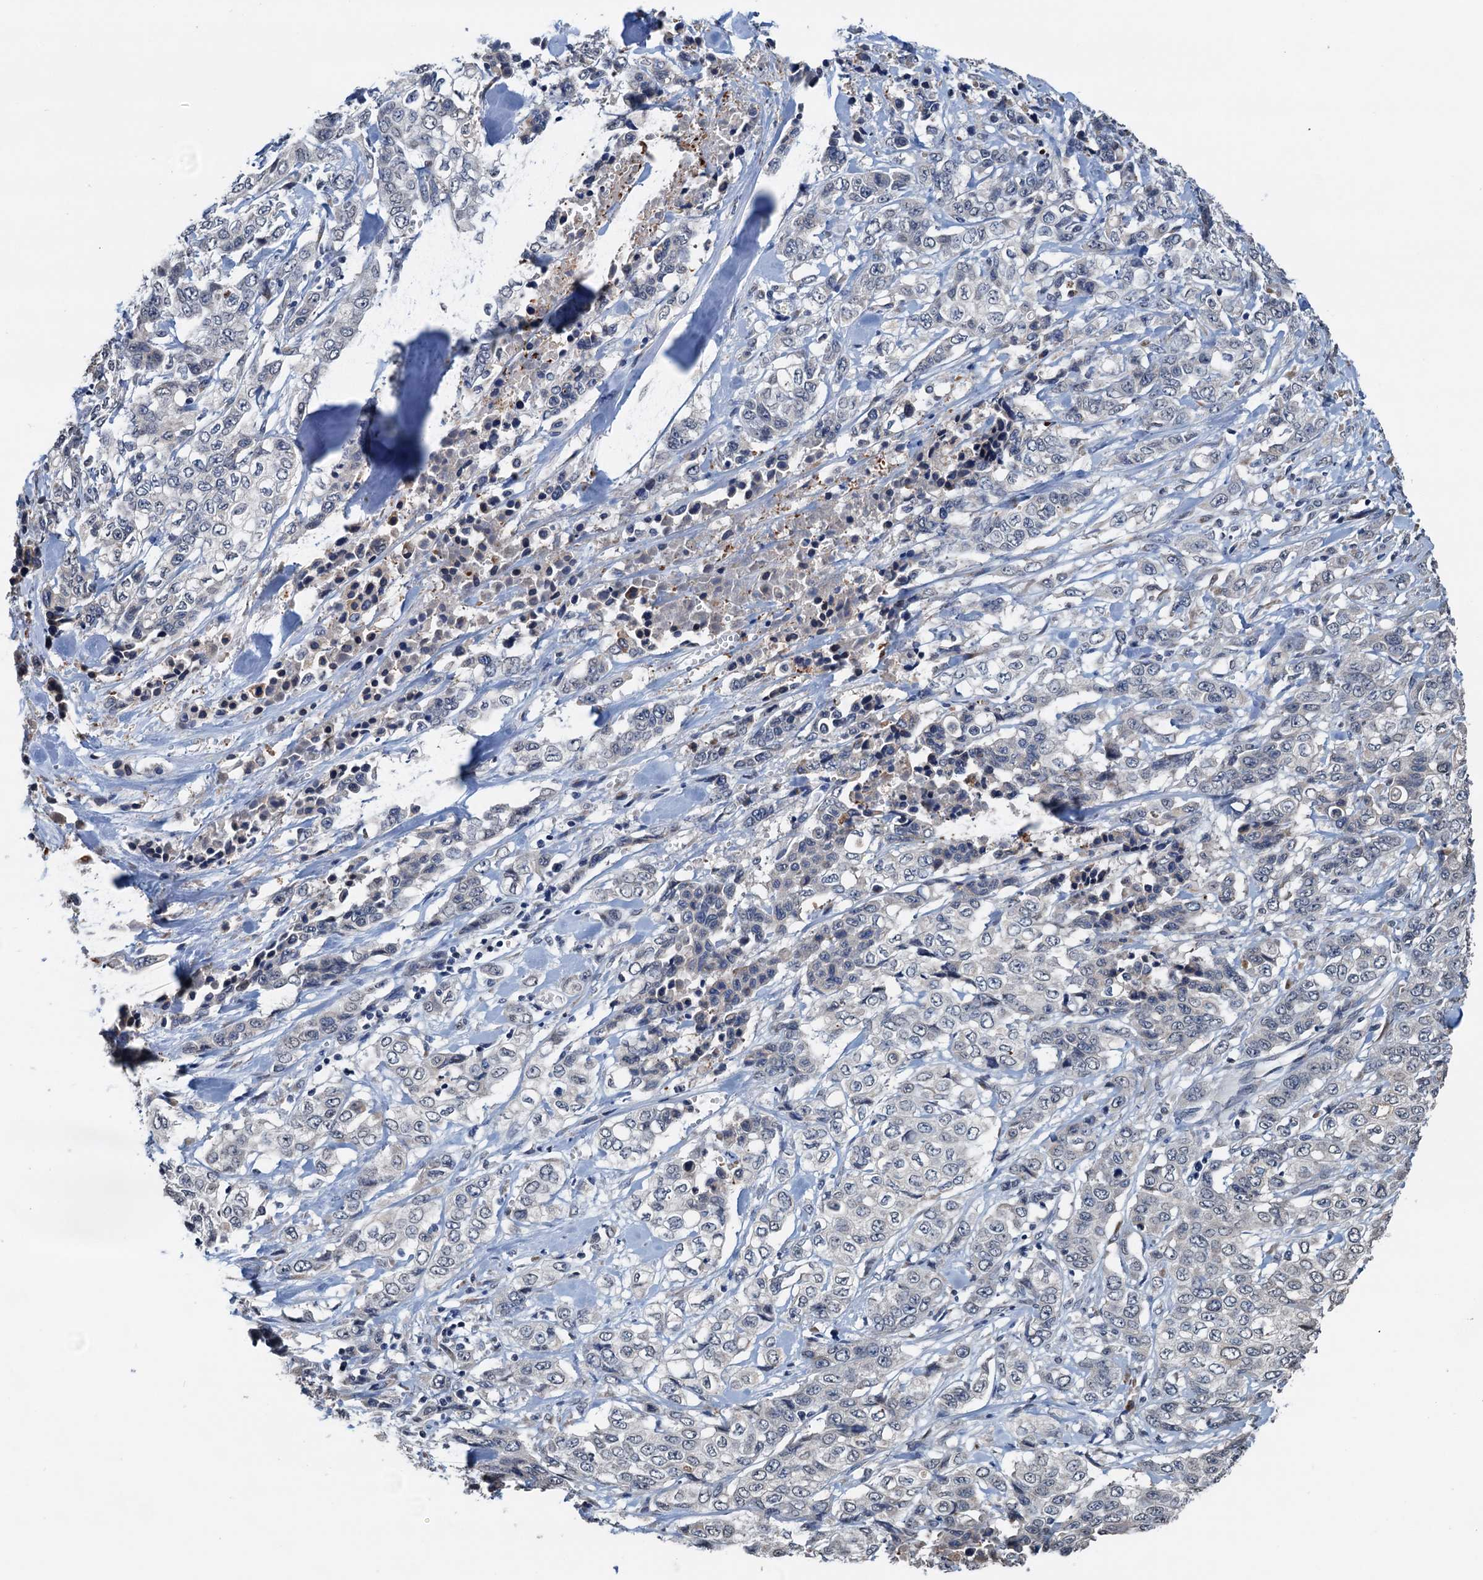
{"staining": {"intensity": "negative", "quantity": "none", "location": "none"}, "tissue": "stomach cancer", "cell_type": "Tumor cells", "image_type": "cancer", "snomed": [{"axis": "morphology", "description": "Adenocarcinoma, NOS"}, {"axis": "topography", "description": "Stomach, upper"}], "caption": "Micrograph shows no significant protein staining in tumor cells of adenocarcinoma (stomach).", "gene": "SHLD1", "patient": {"sex": "male", "age": 62}}